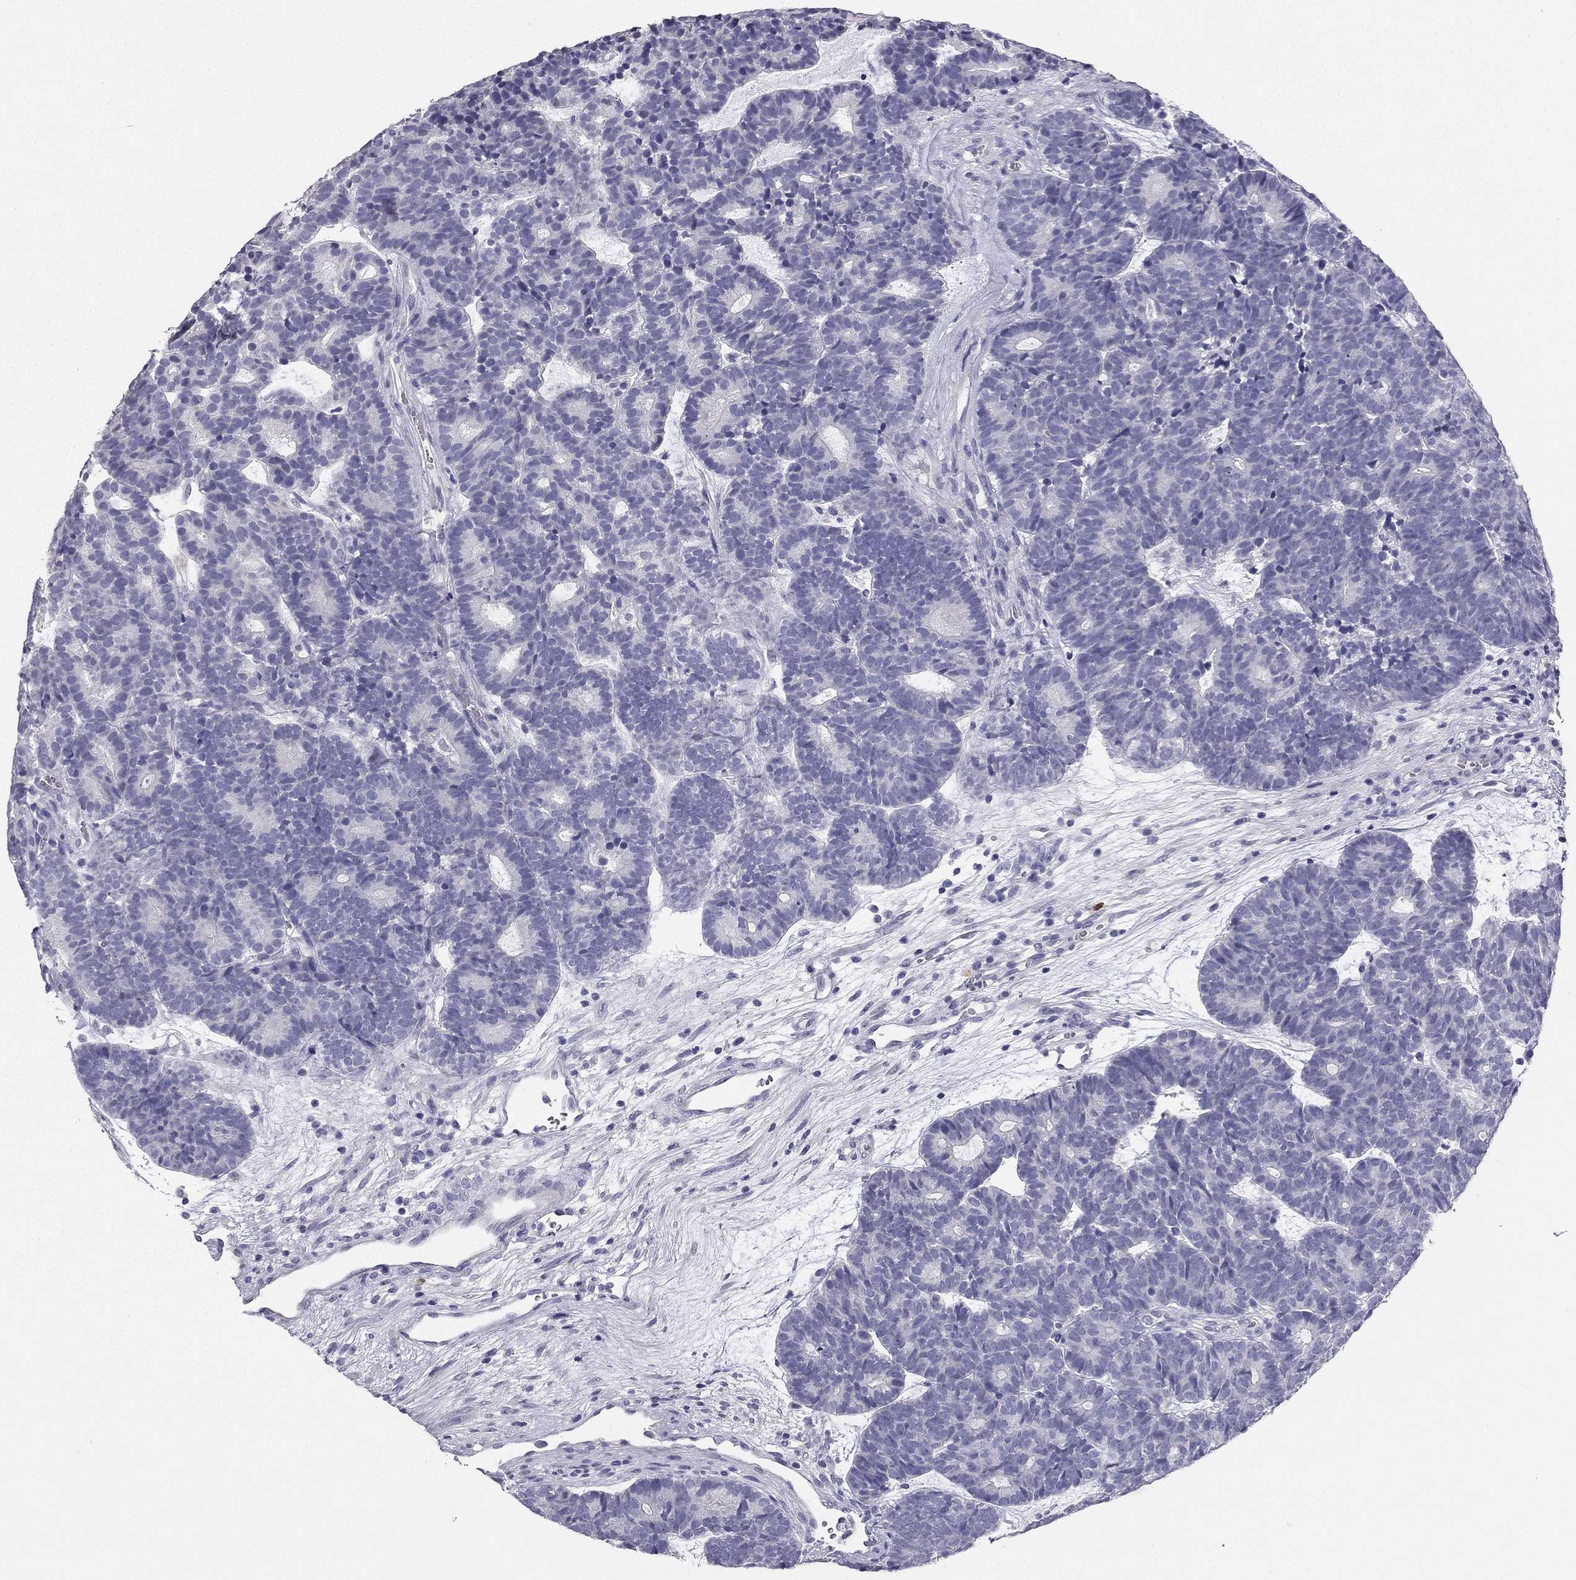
{"staining": {"intensity": "negative", "quantity": "none", "location": "none"}, "tissue": "head and neck cancer", "cell_type": "Tumor cells", "image_type": "cancer", "snomed": [{"axis": "morphology", "description": "Adenocarcinoma, NOS"}, {"axis": "topography", "description": "Head-Neck"}], "caption": "Tumor cells show no significant positivity in adenocarcinoma (head and neck).", "gene": "CALB2", "patient": {"sex": "female", "age": 81}}